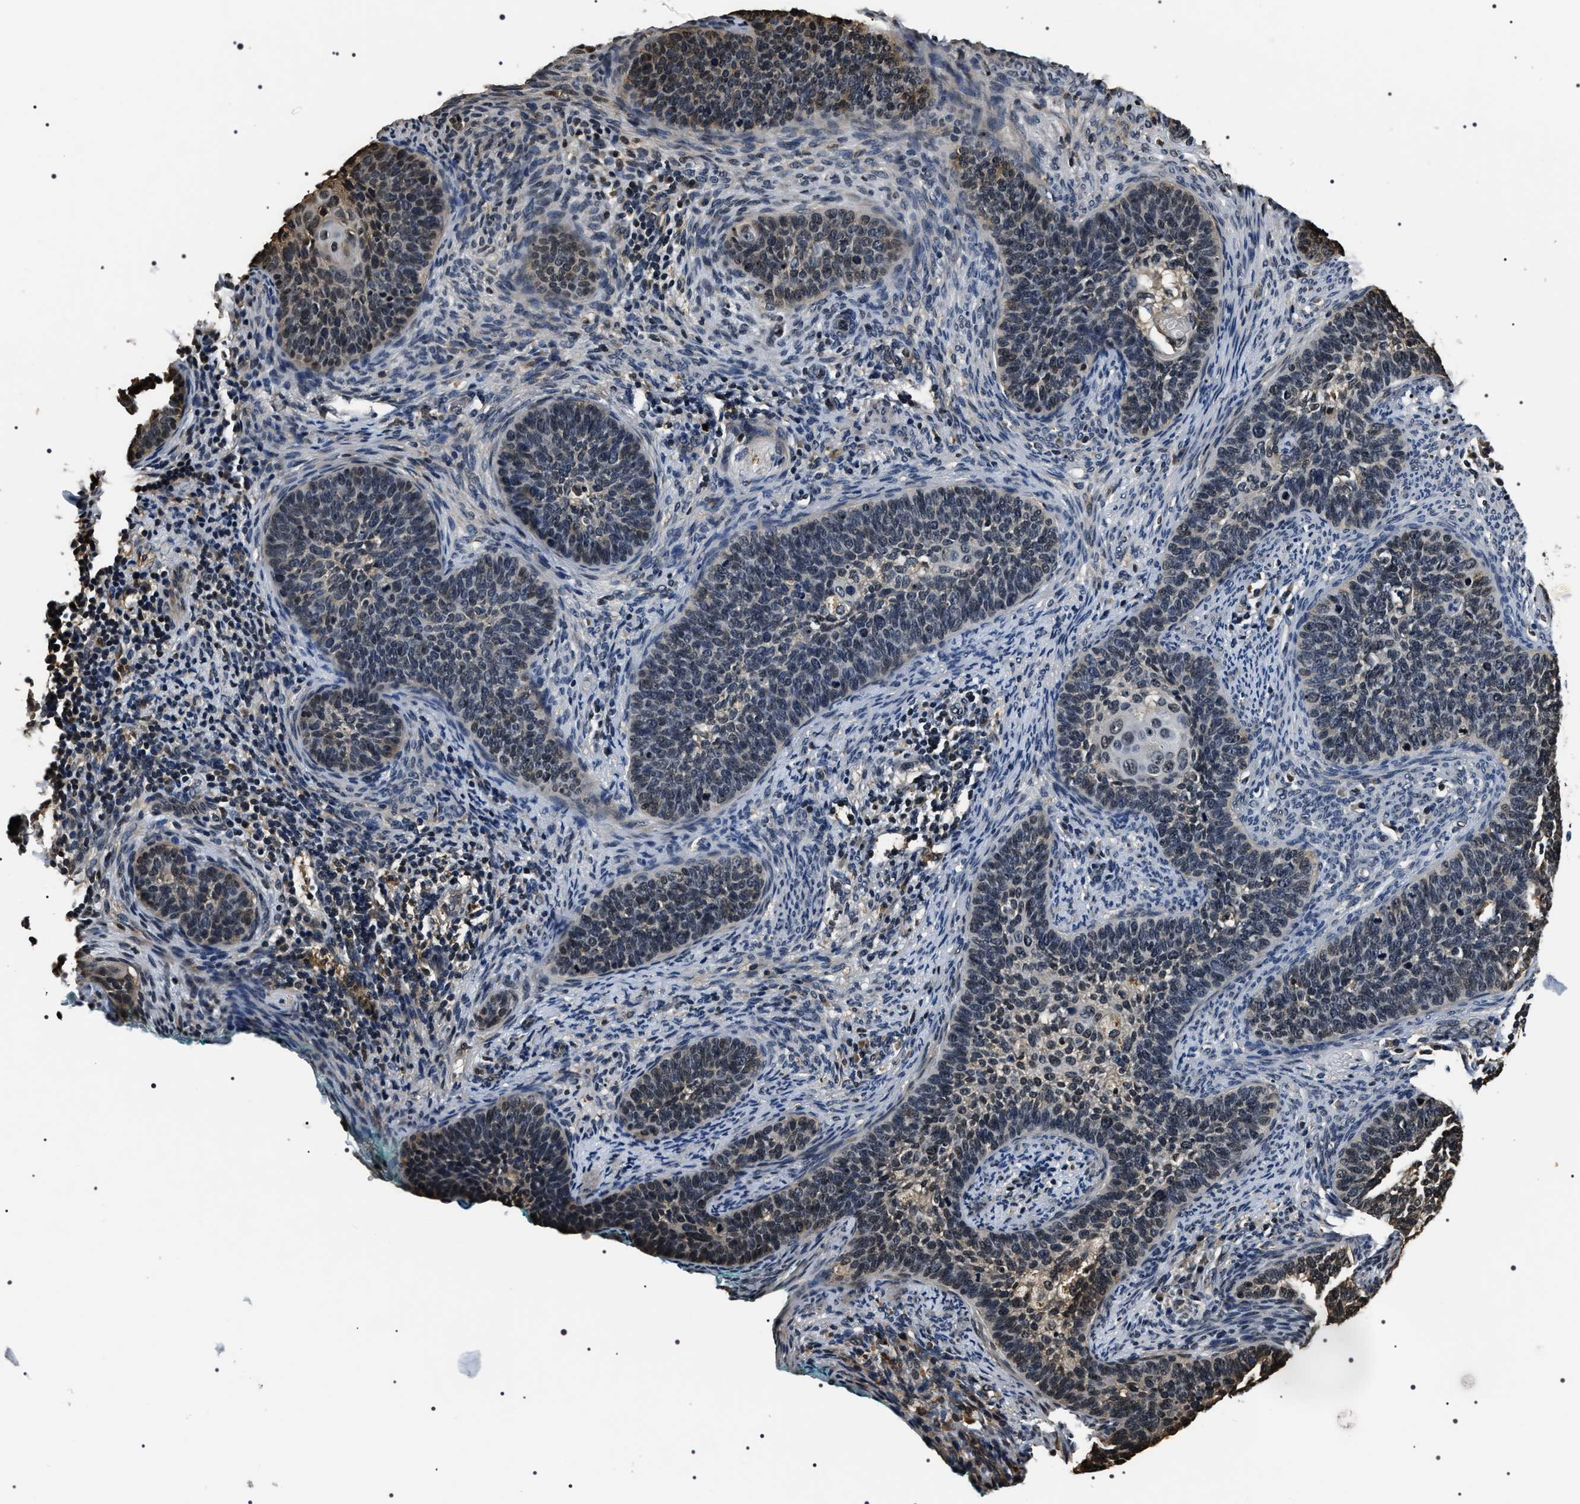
{"staining": {"intensity": "weak", "quantity": "<25%", "location": "cytoplasmic/membranous"}, "tissue": "cervical cancer", "cell_type": "Tumor cells", "image_type": "cancer", "snomed": [{"axis": "morphology", "description": "Squamous cell carcinoma, NOS"}, {"axis": "topography", "description": "Cervix"}], "caption": "An image of cervical cancer stained for a protein exhibits no brown staining in tumor cells.", "gene": "ARHGAP22", "patient": {"sex": "female", "age": 33}}